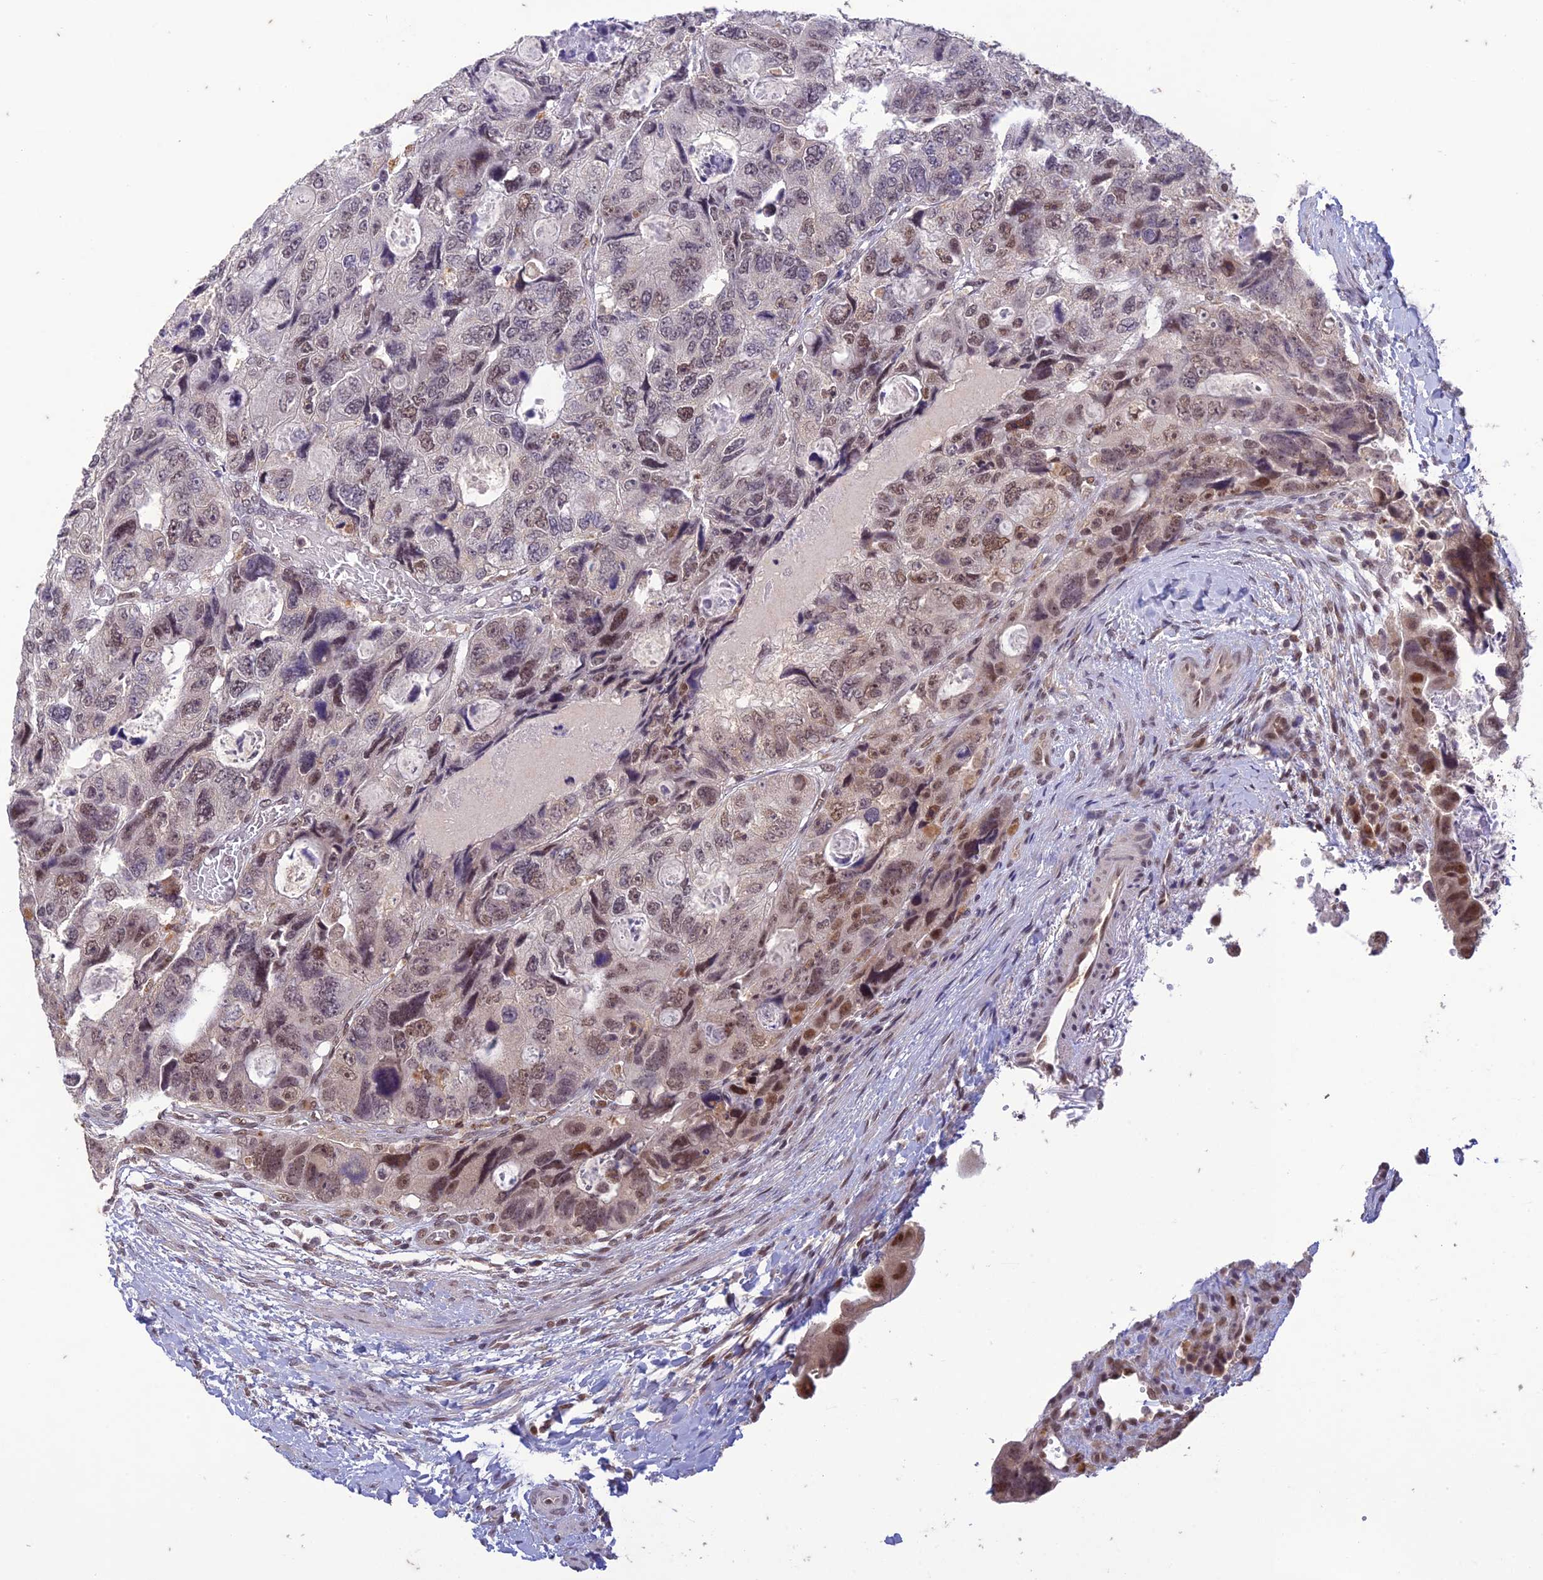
{"staining": {"intensity": "moderate", "quantity": "<25%", "location": "nuclear"}, "tissue": "colorectal cancer", "cell_type": "Tumor cells", "image_type": "cancer", "snomed": [{"axis": "morphology", "description": "Adenocarcinoma, NOS"}, {"axis": "topography", "description": "Rectum"}], "caption": "Moderate nuclear expression for a protein is present in approximately <25% of tumor cells of colorectal adenocarcinoma using immunohistochemistry.", "gene": "POP4", "patient": {"sex": "male", "age": 59}}